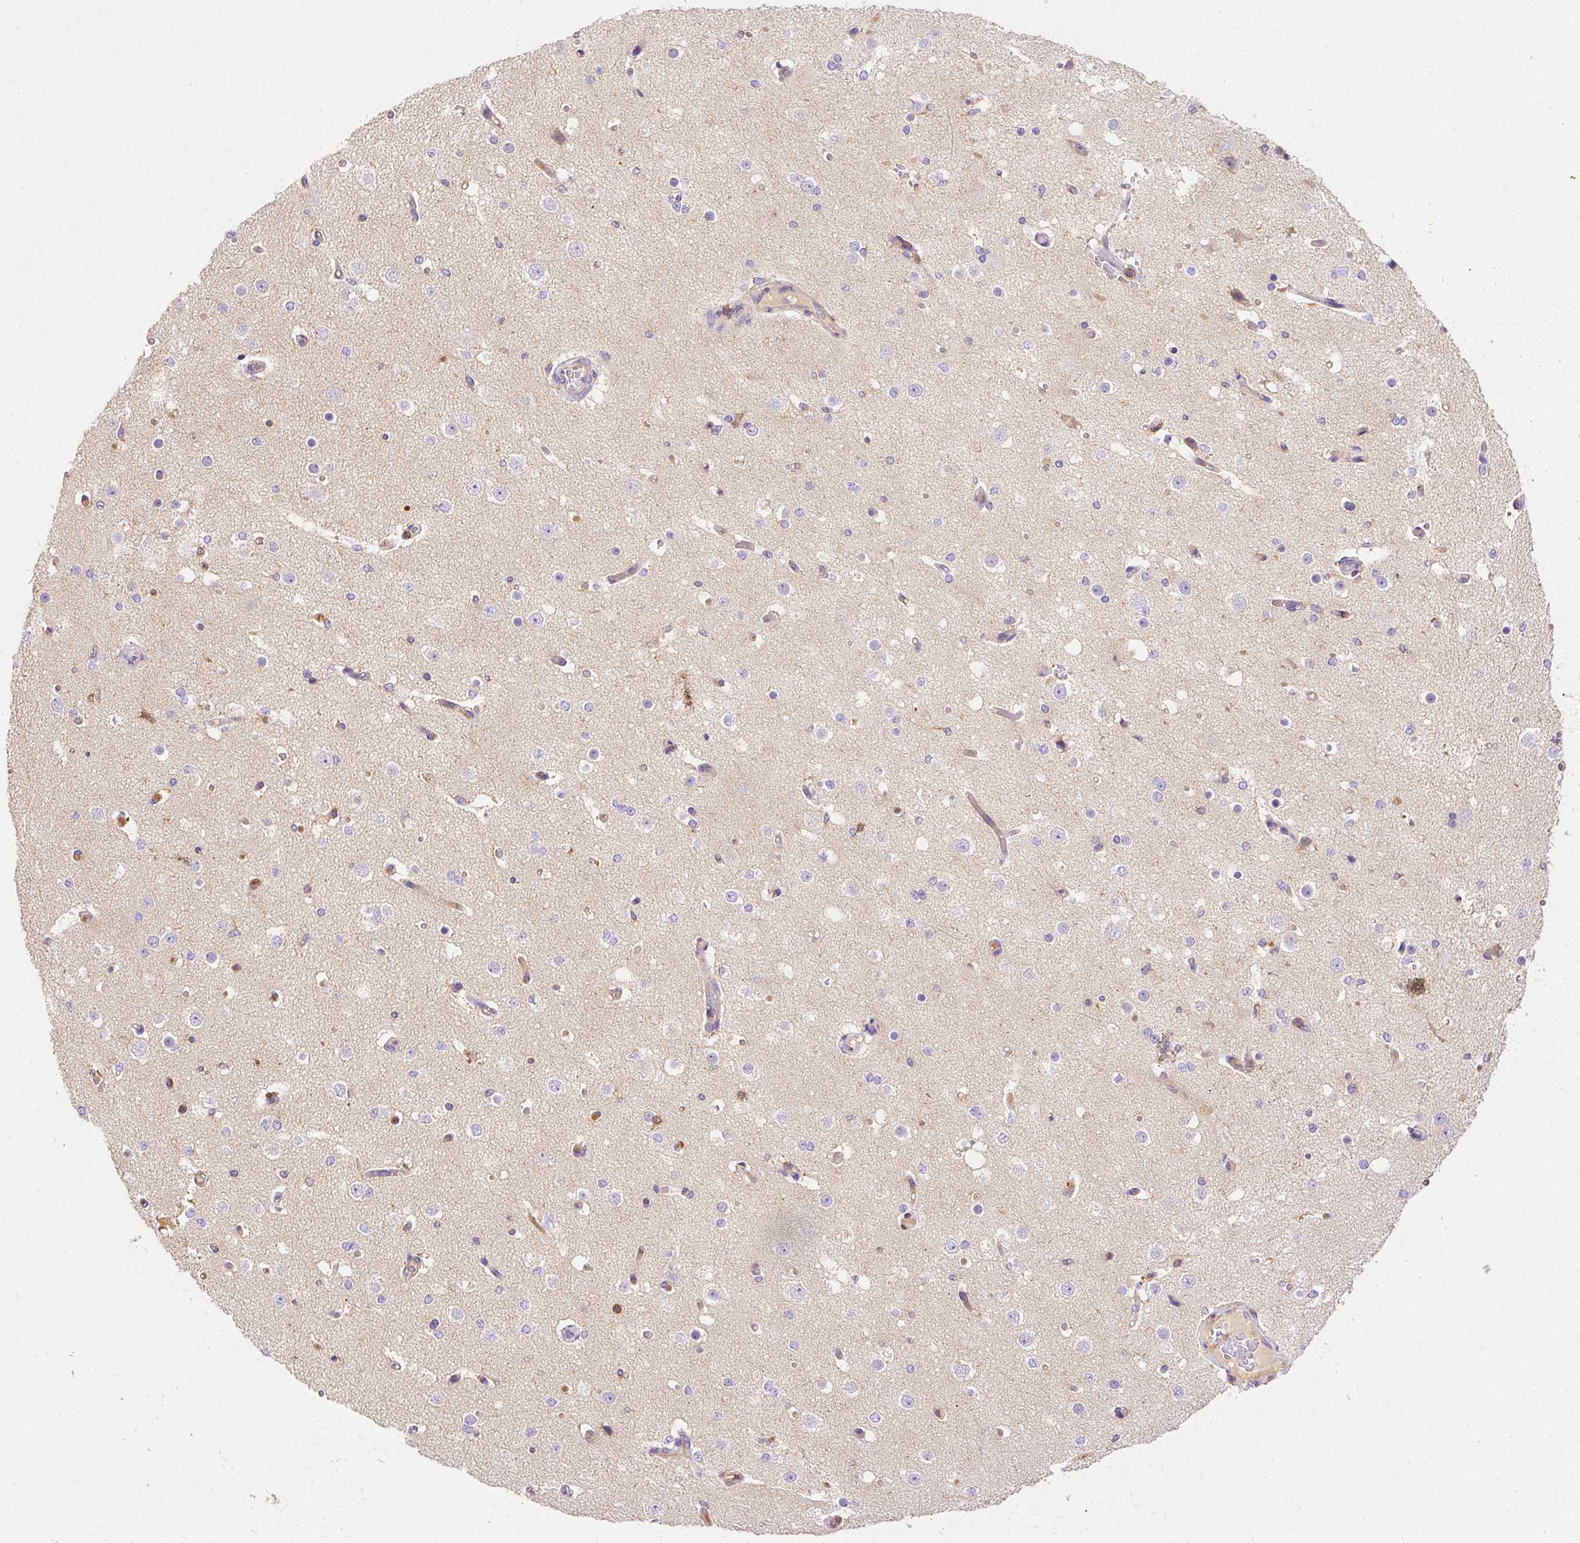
{"staining": {"intensity": "negative", "quantity": "none", "location": "none"}, "tissue": "cerebral cortex", "cell_type": "Endothelial cells", "image_type": "normal", "snomed": [{"axis": "morphology", "description": "Normal tissue, NOS"}, {"axis": "morphology", "description": "Inflammation, NOS"}, {"axis": "topography", "description": "Cerebral cortex"}], "caption": "DAB (3,3'-diaminobenzidine) immunohistochemical staining of unremarkable cerebral cortex shows no significant positivity in endothelial cells.", "gene": "IMMT", "patient": {"sex": "male", "age": 6}}